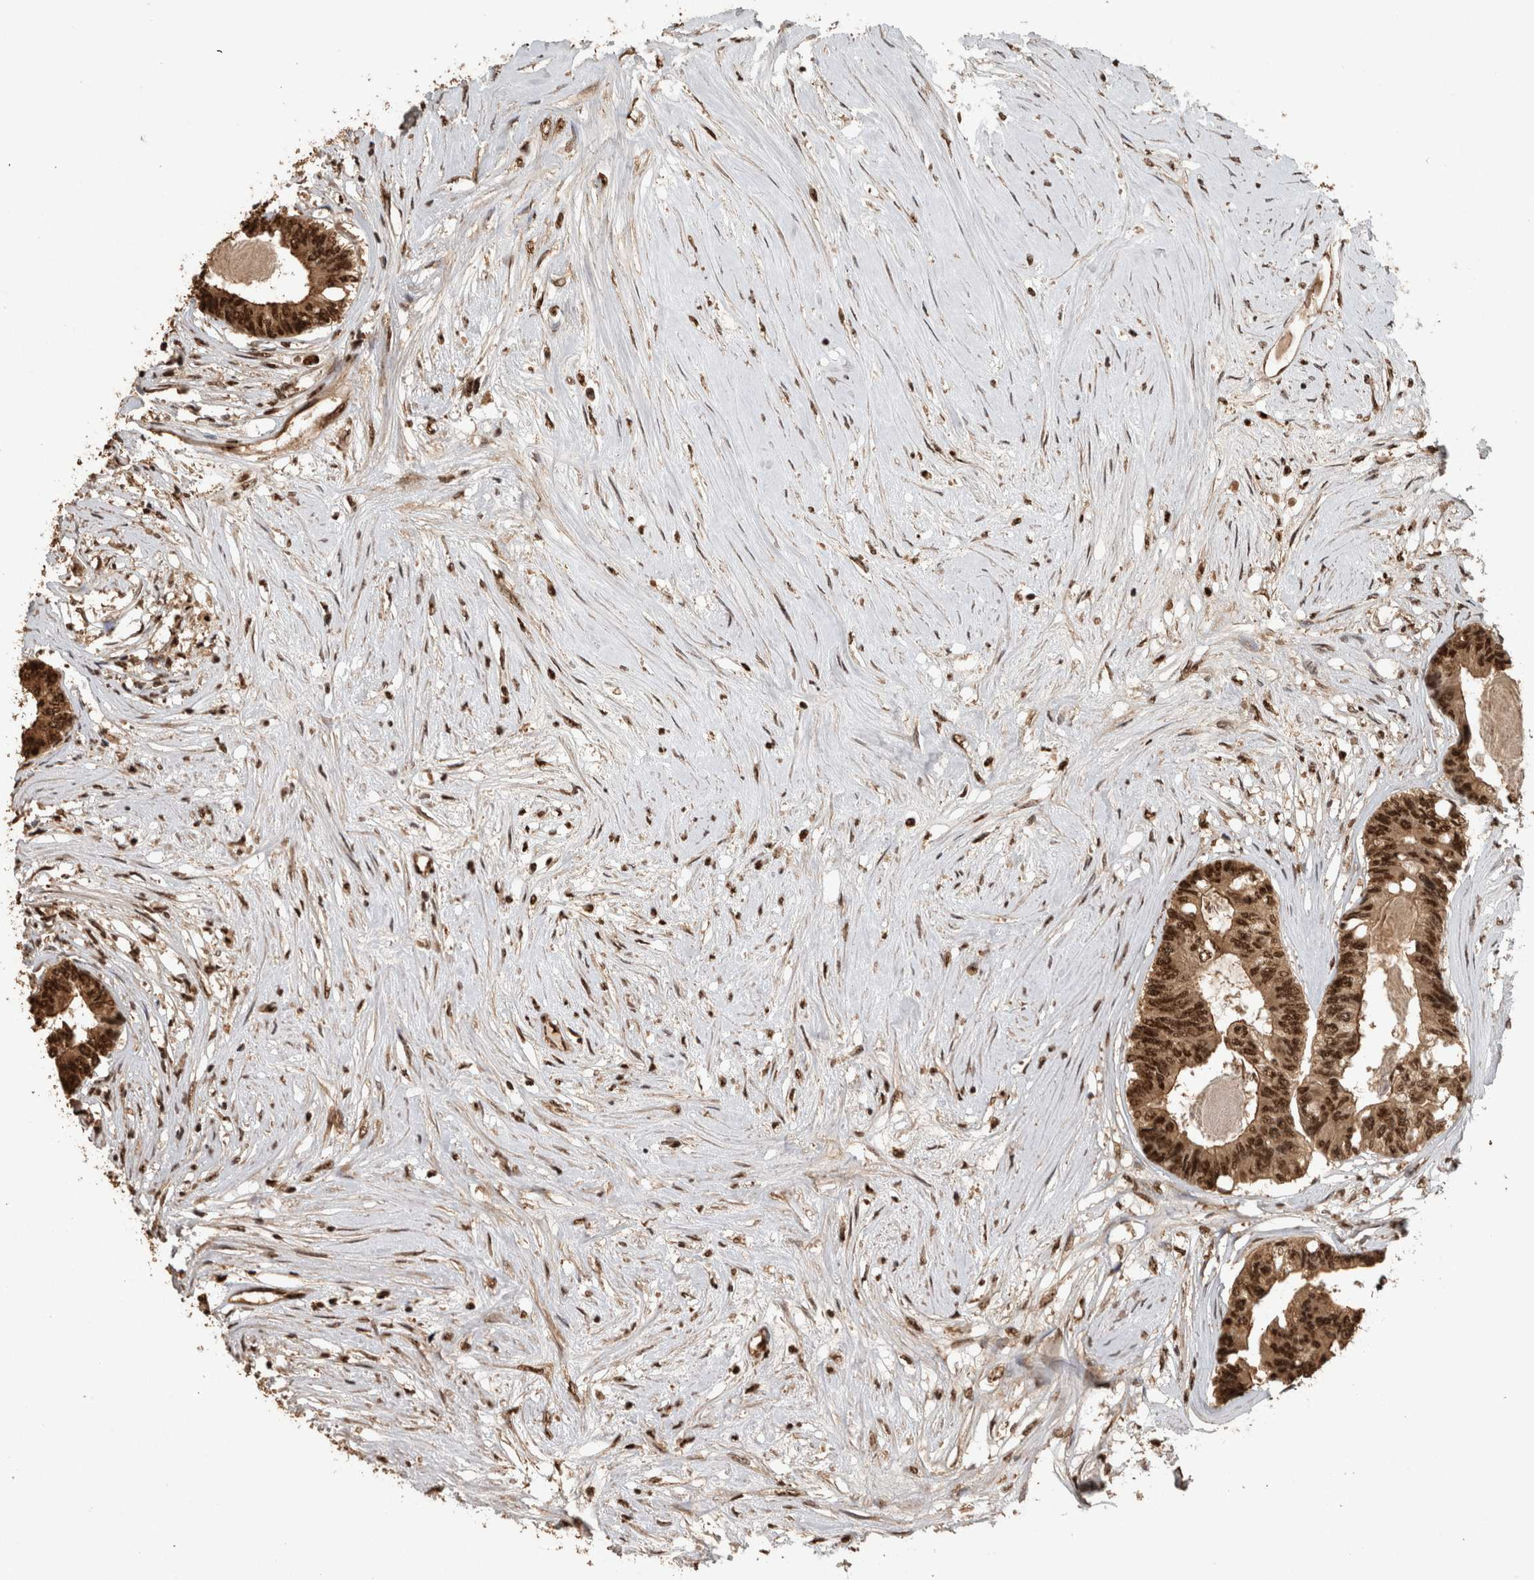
{"staining": {"intensity": "strong", "quantity": ">75%", "location": "nuclear"}, "tissue": "colorectal cancer", "cell_type": "Tumor cells", "image_type": "cancer", "snomed": [{"axis": "morphology", "description": "Adenocarcinoma, NOS"}, {"axis": "topography", "description": "Rectum"}], "caption": "High-magnification brightfield microscopy of colorectal cancer stained with DAB (brown) and counterstained with hematoxylin (blue). tumor cells exhibit strong nuclear expression is present in about>75% of cells.", "gene": "RAD50", "patient": {"sex": "male", "age": 63}}